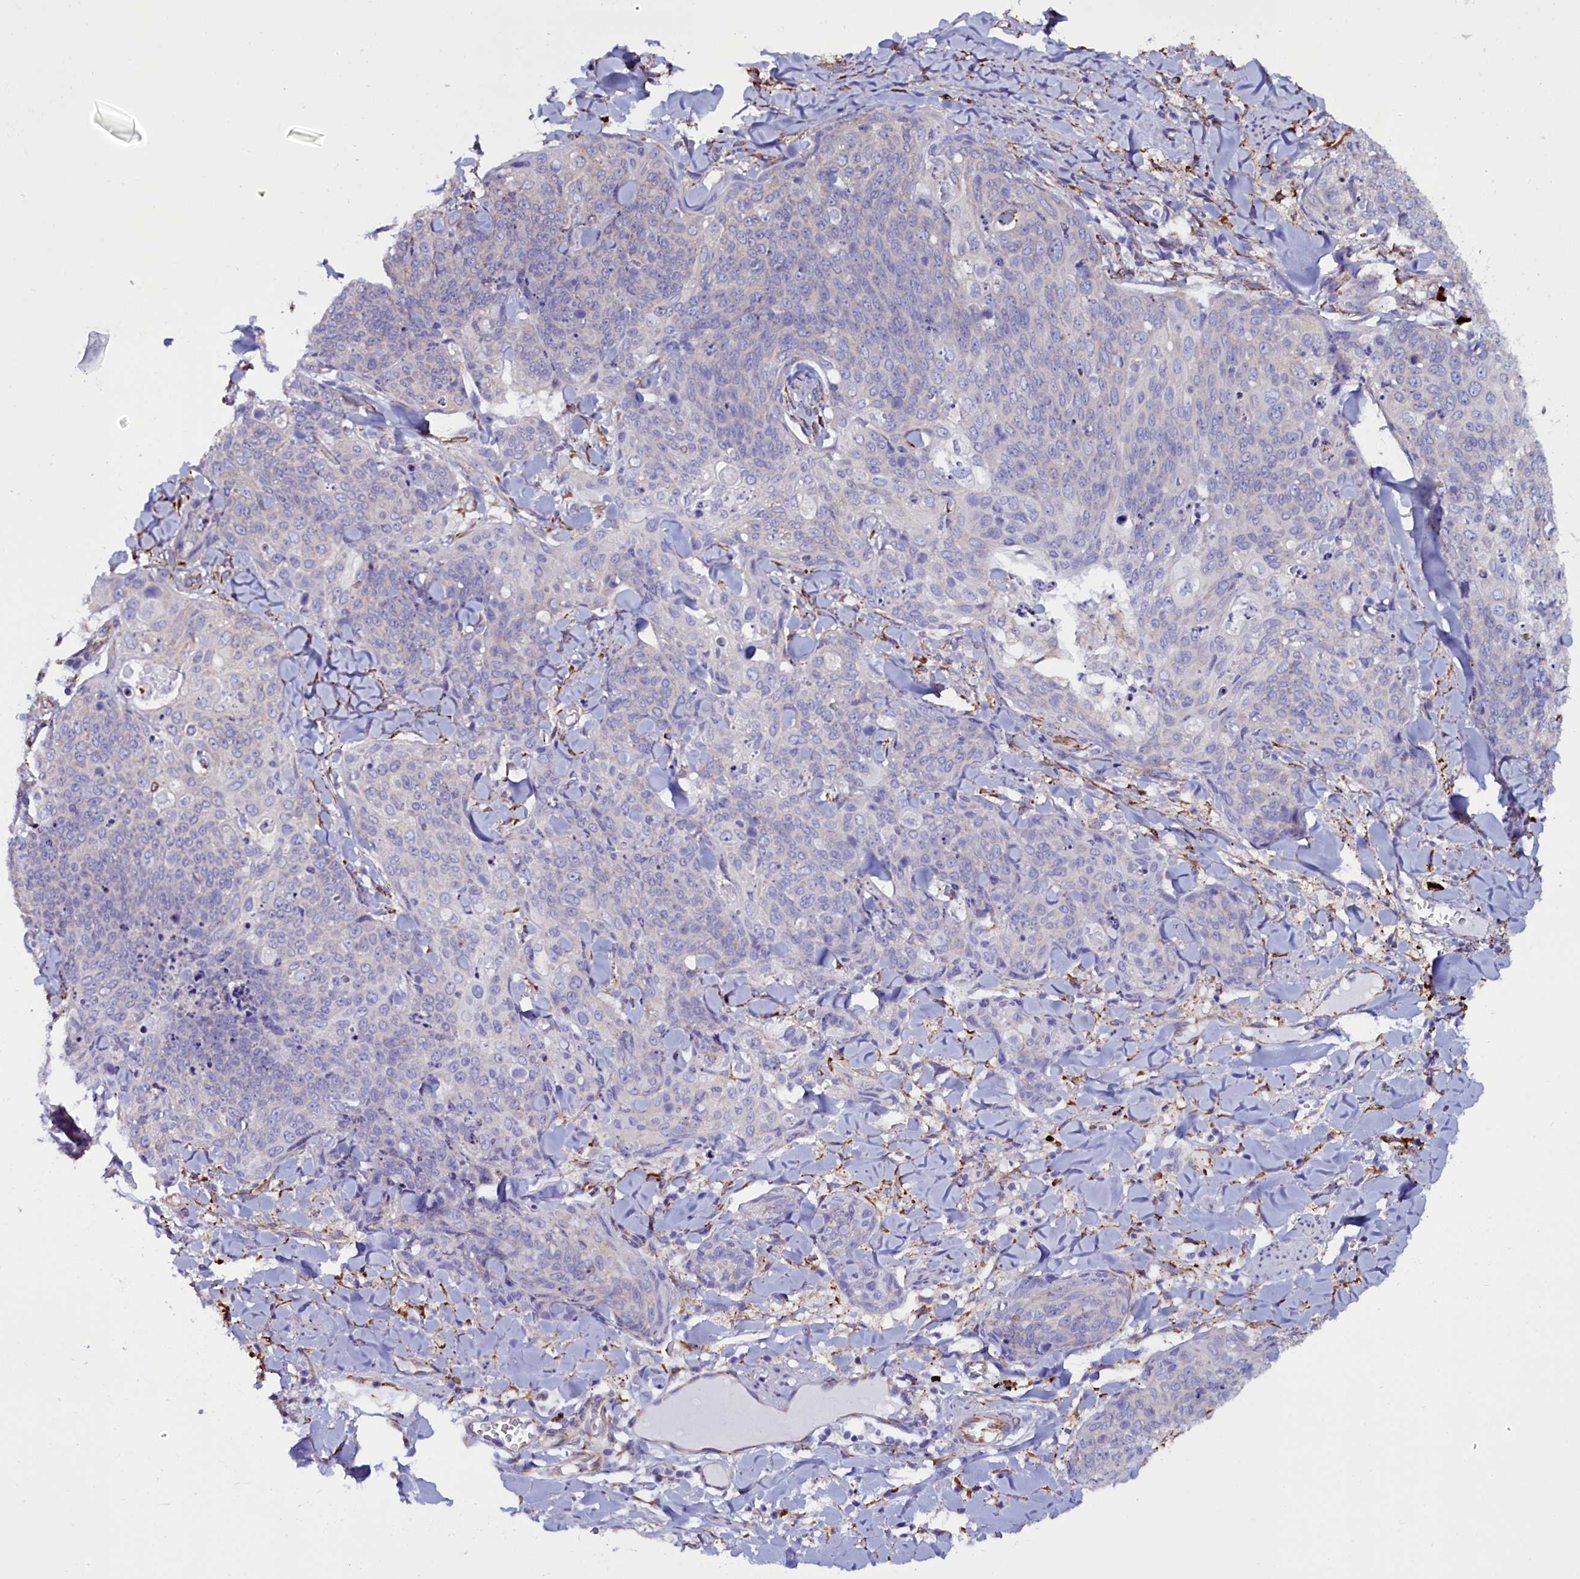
{"staining": {"intensity": "negative", "quantity": "none", "location": "none"}, "tissue": "skin cancer", "cell_type": "Tumor cells", "image_type": "cancer", "snomed": [{"axis": "morphology", "description": "Squamous cell carcinoma, NOS"}, {"axis": "topography", "description": "Skin"}, {"axis": "topography", "description": "Vulva"}], "caption": "Immunohistochemistry (IHC) of human squamous cell carcinoma (skin) reveals no positivity in tumor cells.", "gene": "TXNDC5", "patient": {"sex": "female", "age": 85}}